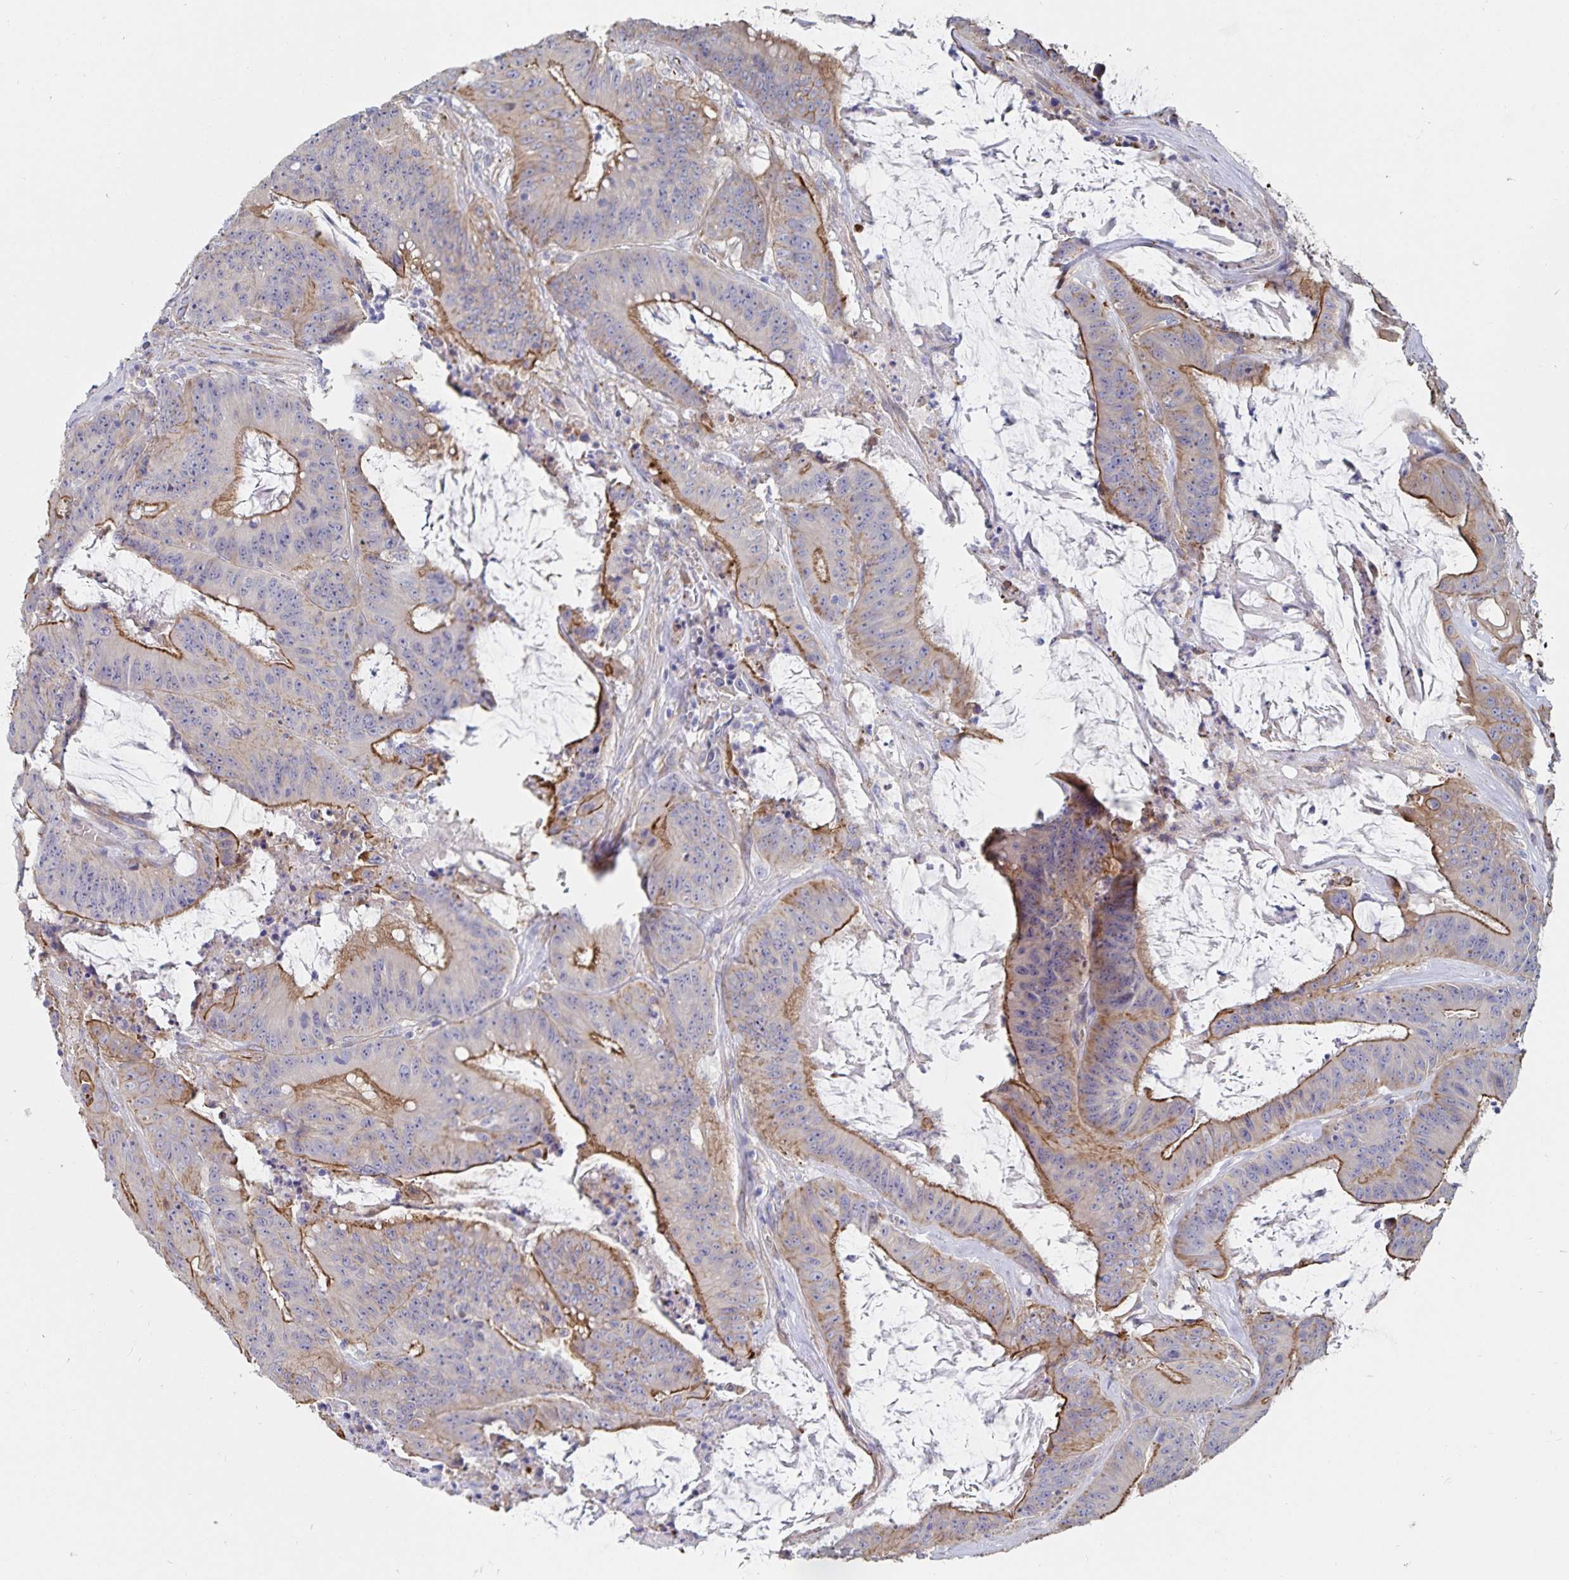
{"staining": {"intensity": "moderate", "quantity": "25%-75%", "location": "cytoplasmic/membranous"}, "tissue": "colorectal cancer", "cell_type": "Tumor cells", "image_type": "cancer", "snomed": [{"axis": "morphology", "description": "Adenocarcinoma, NOS"}, {"axis": "topography", "description": "Colon"}], "caption": "Moderate cytoplasmic/membranous positivity is present in approximately 25%-75% of tumor cells in colorectal cancer. (IHC, brightfield microscopy, high magnification).", "gene": "SSTR1", "patient": {"sex": "male", "age": 33}}